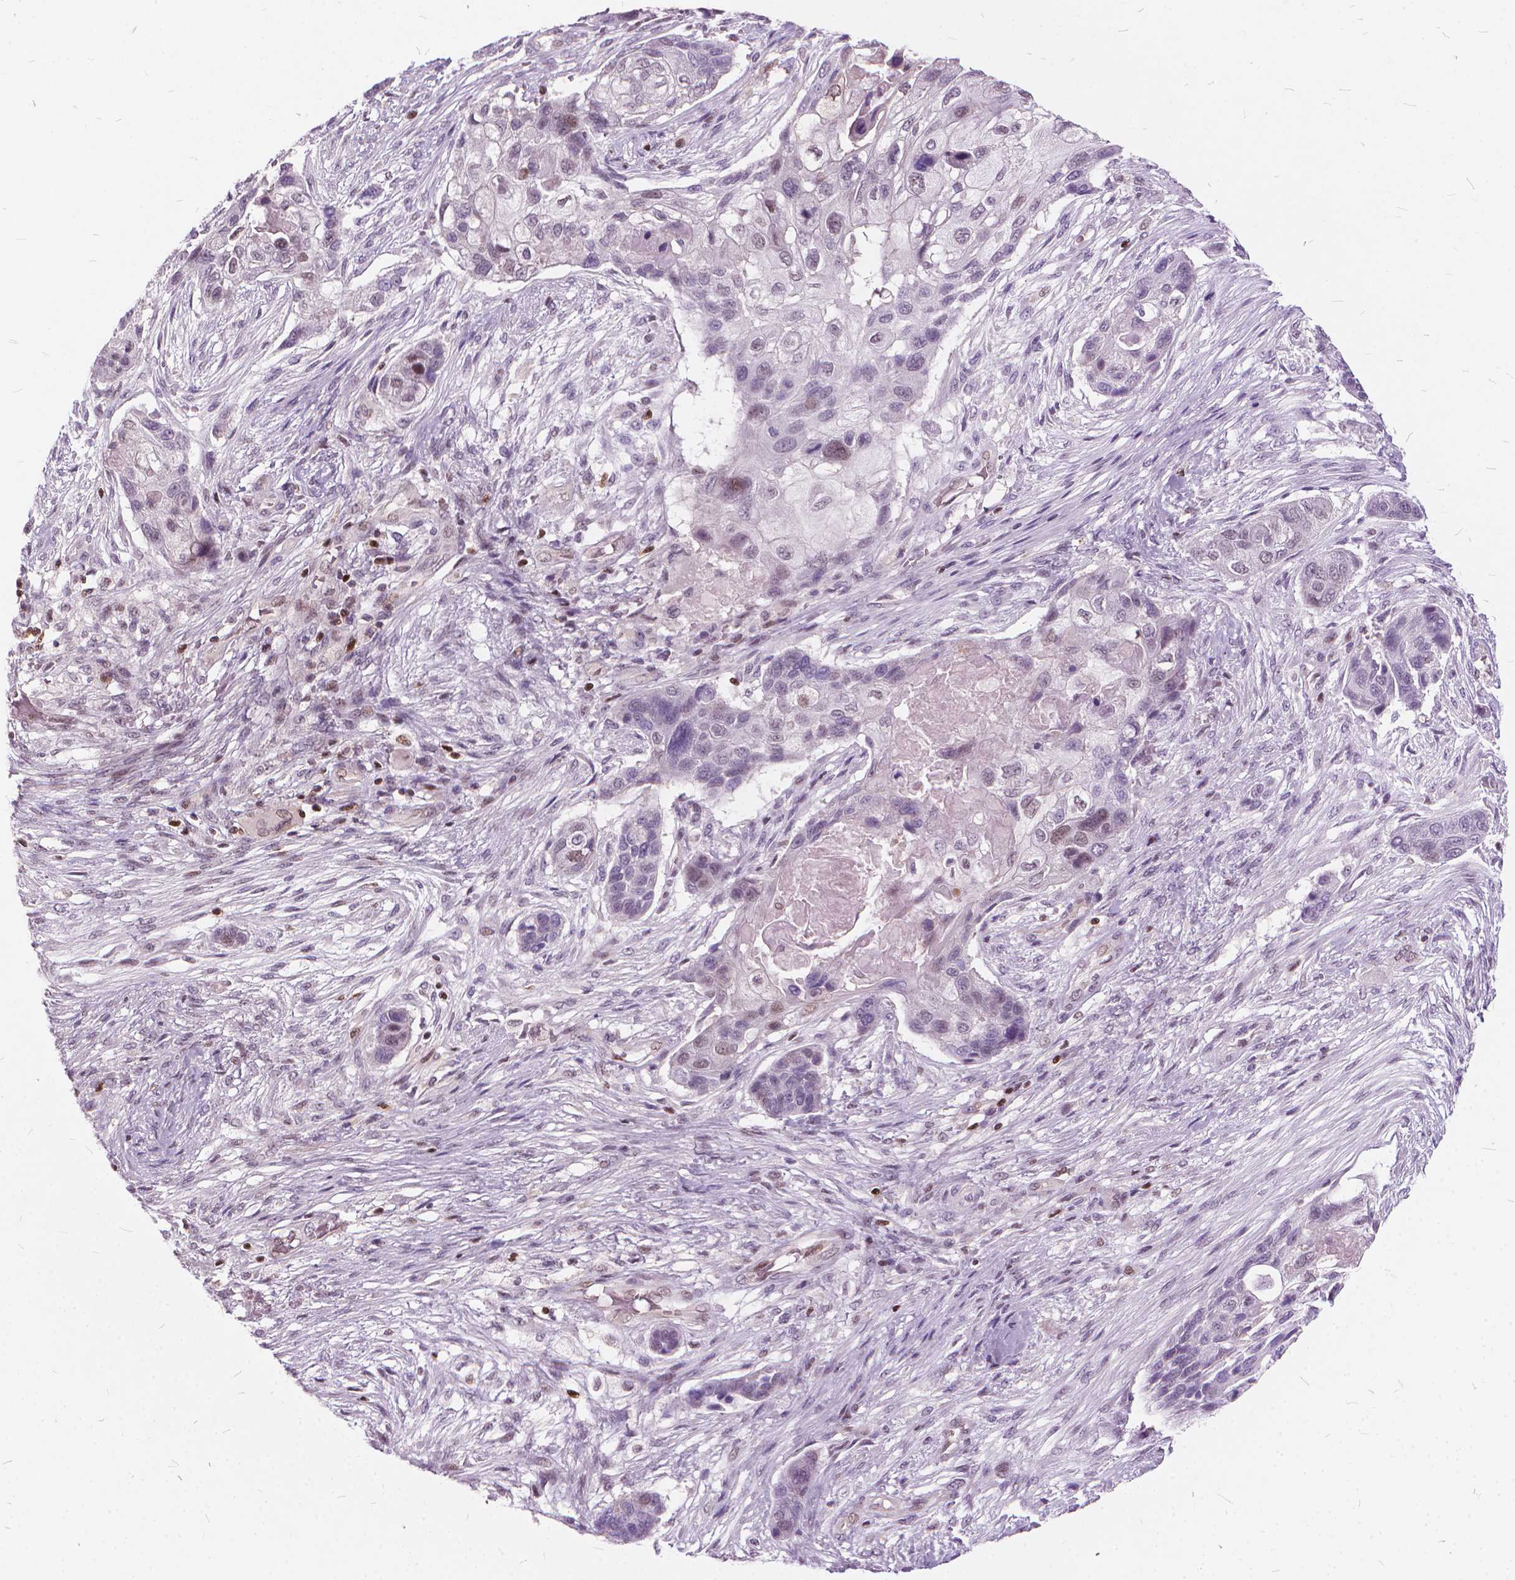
{"staining": {"intensity": "weak", "quantity": "<25%", "location": "nuclear"}, "tissue": "lung cancer", "cell_type": "Tumor cells", "image_type": "cancer", "snomed": [{"axis": "morphology", "description": "Squamous cell carcinoma, NOS"}, {"axis": "topography", "description": "Lung"}], "caption": "Immunohistochemical staining of human squamous cell carcinoma (lung) reveals no significant expression in tumor cells.", "gene": "STAT5B", "patient": {"sex": "male", "age": 69}}